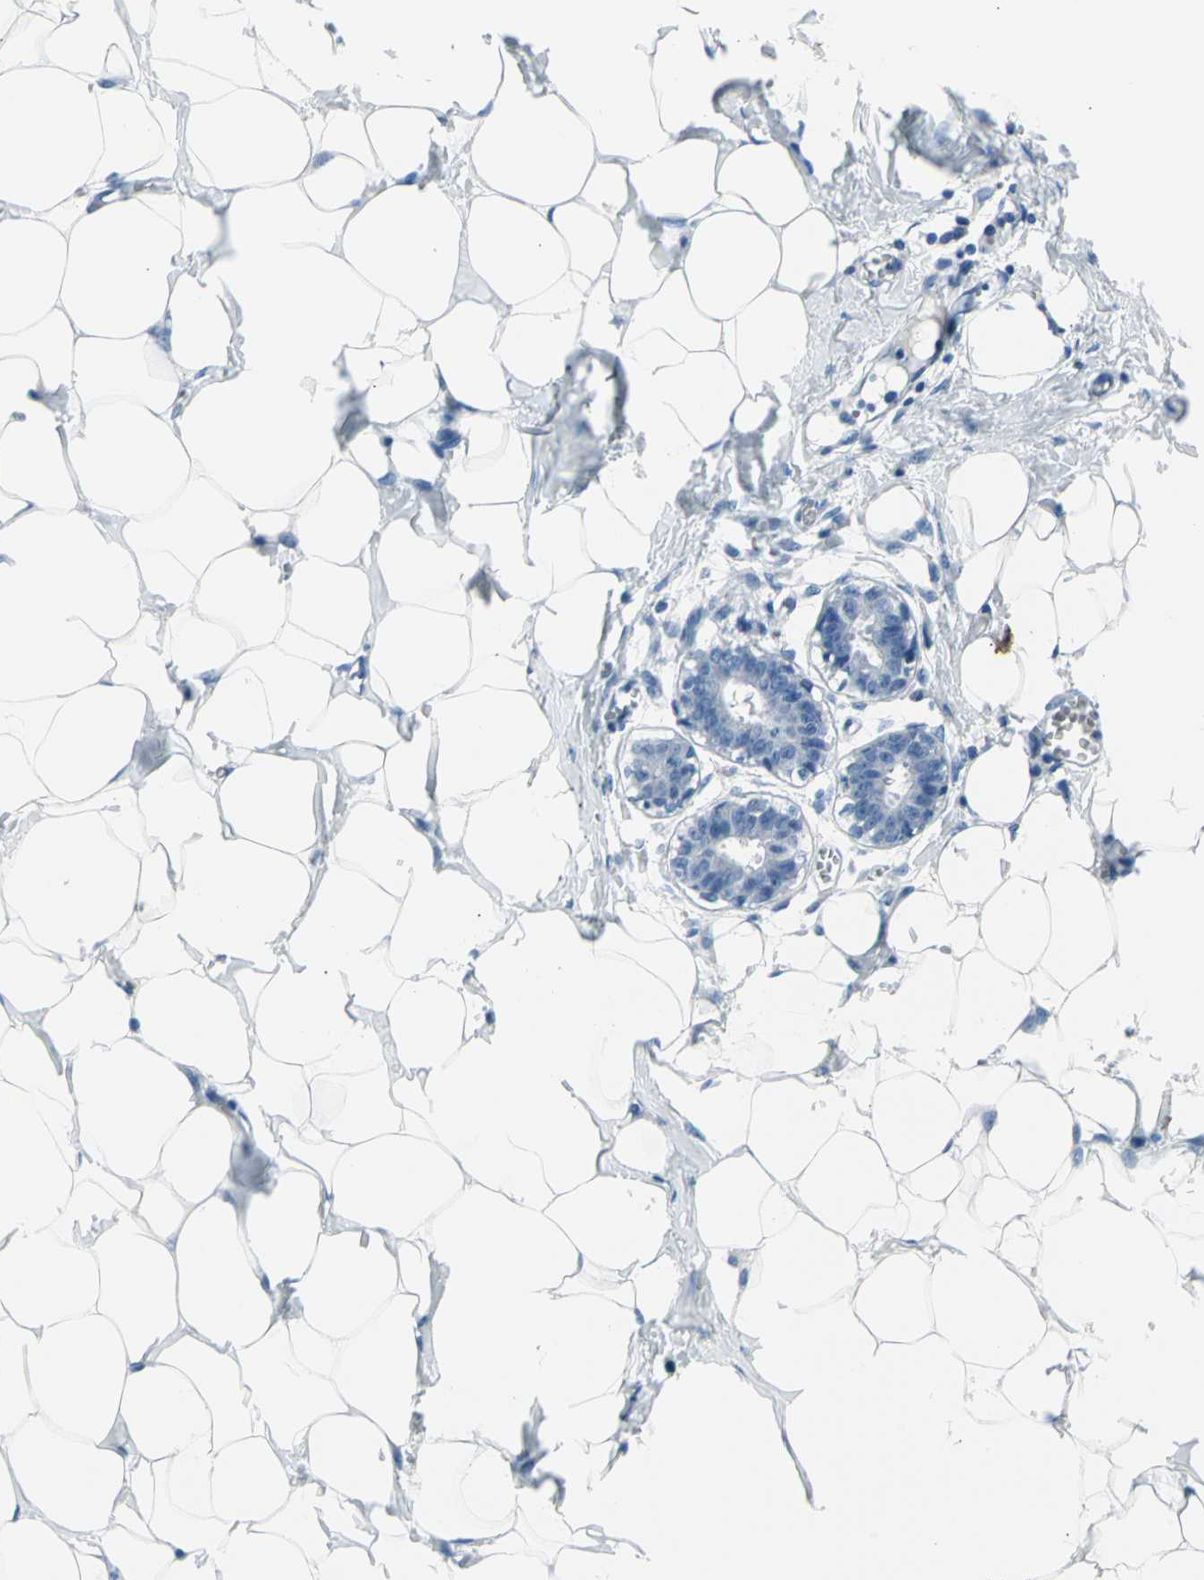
{"staining": {"intensity": "negative", "quantity": "none", "location": "none"}, "tissue": "breast", "cell_type": "Adipocytes", "image_type": "normal", "snomed": [{"axis": "morphology", "description": "Normal tissue, NOS"}, {"axis": "topography", "description": "Breast"}], "caption": "Immunohistochemistry image of unremarkable breast: human breast stained with DAB displays no significant protein expression in adipocytes.", "gene": "TPO", "patient": {"sex": "female", "age": 27}}